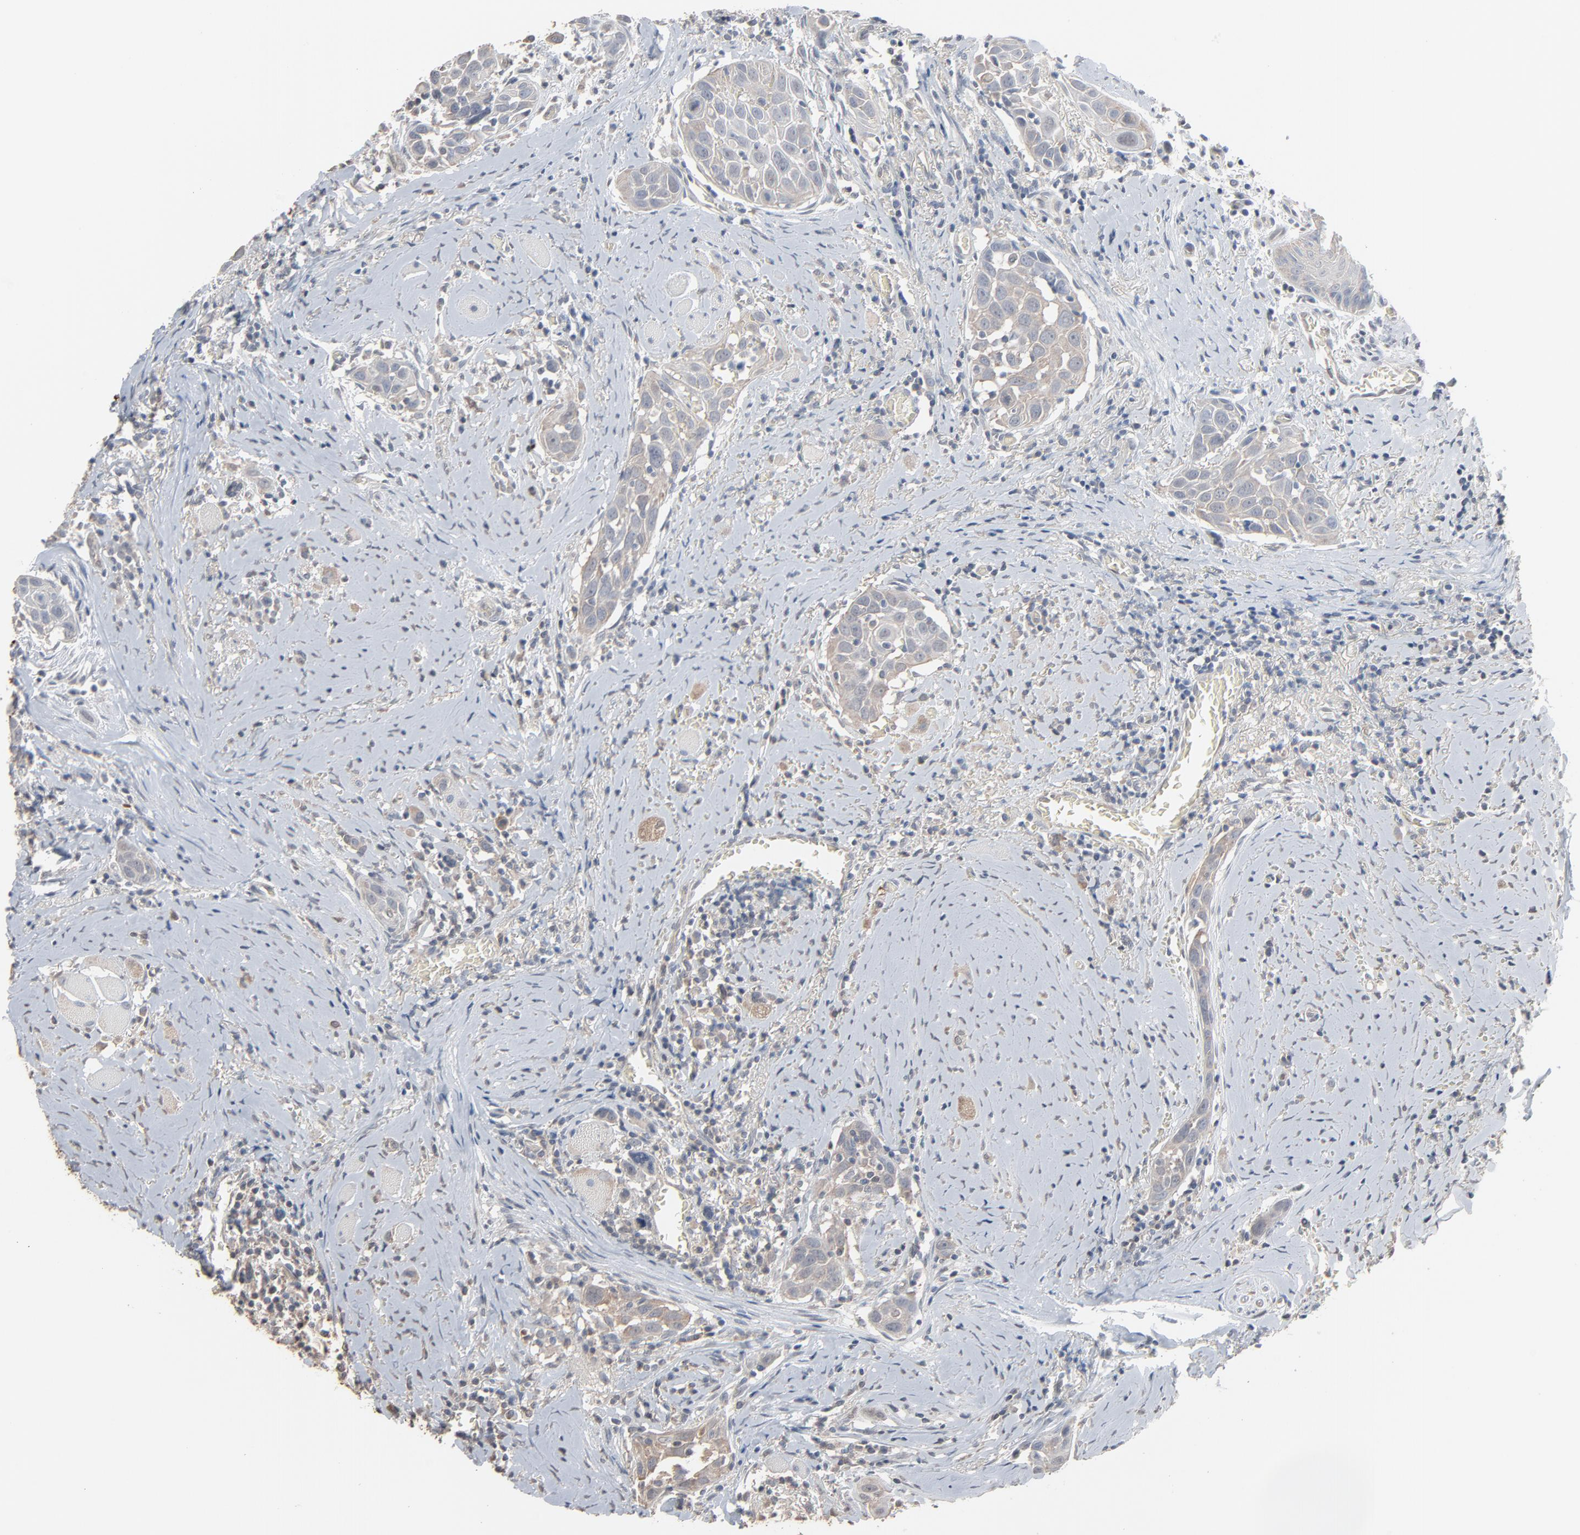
{"staining": {"intensity": "weak", "quantity": ">75%", "location": "cytoplasmic/membranous"}, "tissue": "head and neck cancer", "cell_type": "Tumor cells", "image_type": "cancer", "snomed": [{"axis": "morphology", "description": "Squamous cell carcinoma, NOS"}, {"axis": "topography", "description": "Oral tissue"}, {"axis": "topography", "description": "Head-Neck"}], "caption": "Head and neck cancer (squamous cell carcinoma) stained with a brown dye reveals weak cytoplasmic/membranous positive staining in approximately >75% of tumor cells.", "gene": "CCT5", "patient": {"sex": "female", "age": 50}}